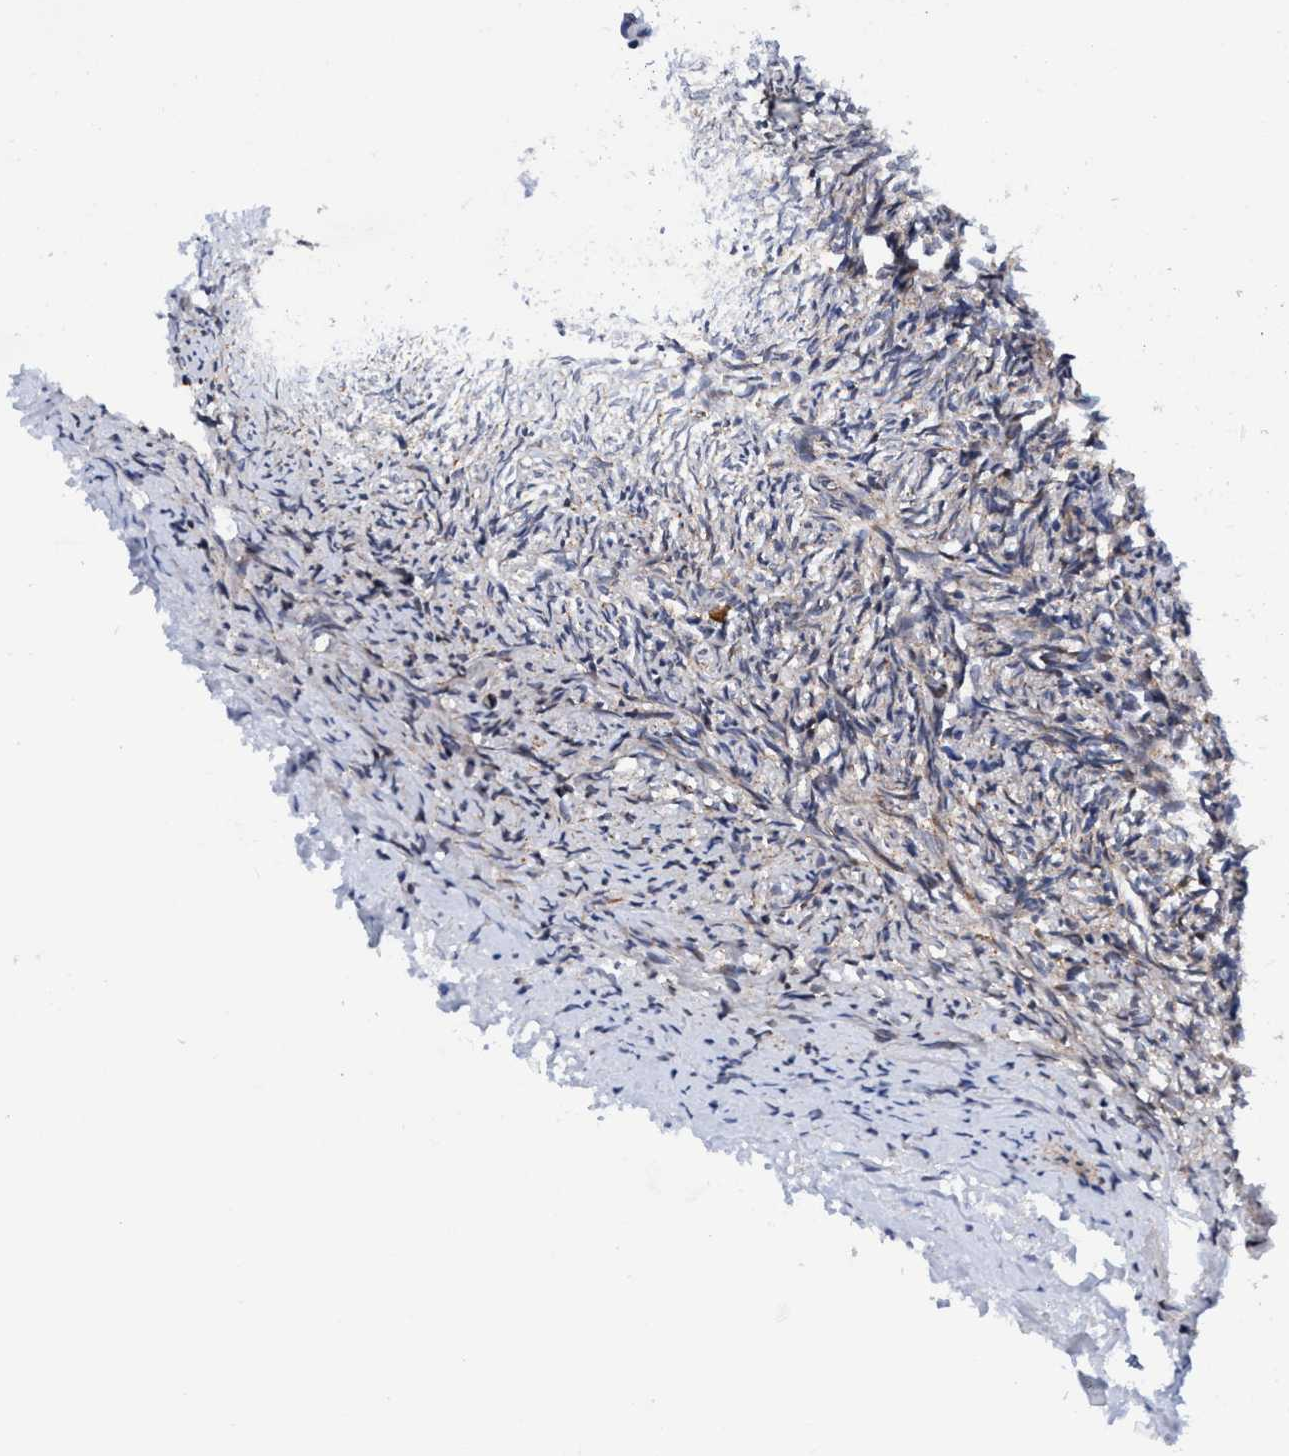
{"staining": {"intensity": "weak", "quantity": "<25%", "location": "cytoplasmic/membranous"}, "tissue": "ovary", "cell_type": "Ovarian stroma cells", "image_type": "normal", "snomed": [{"axis": "morphology", "description": "Normal tissue, NOS"}, {"axis": "topography", "description": "Ovary"}], "caption": "This is a micrograph of IHC staining of unremarkable ovary, which shows no staining in ovarian stroma cells. (DAB immunohistochemistry (IHC) visualized using brightfield microscopy, high magnification).", "gene": "AGAP2", "patient": {"sex": "female", "age": 41}}